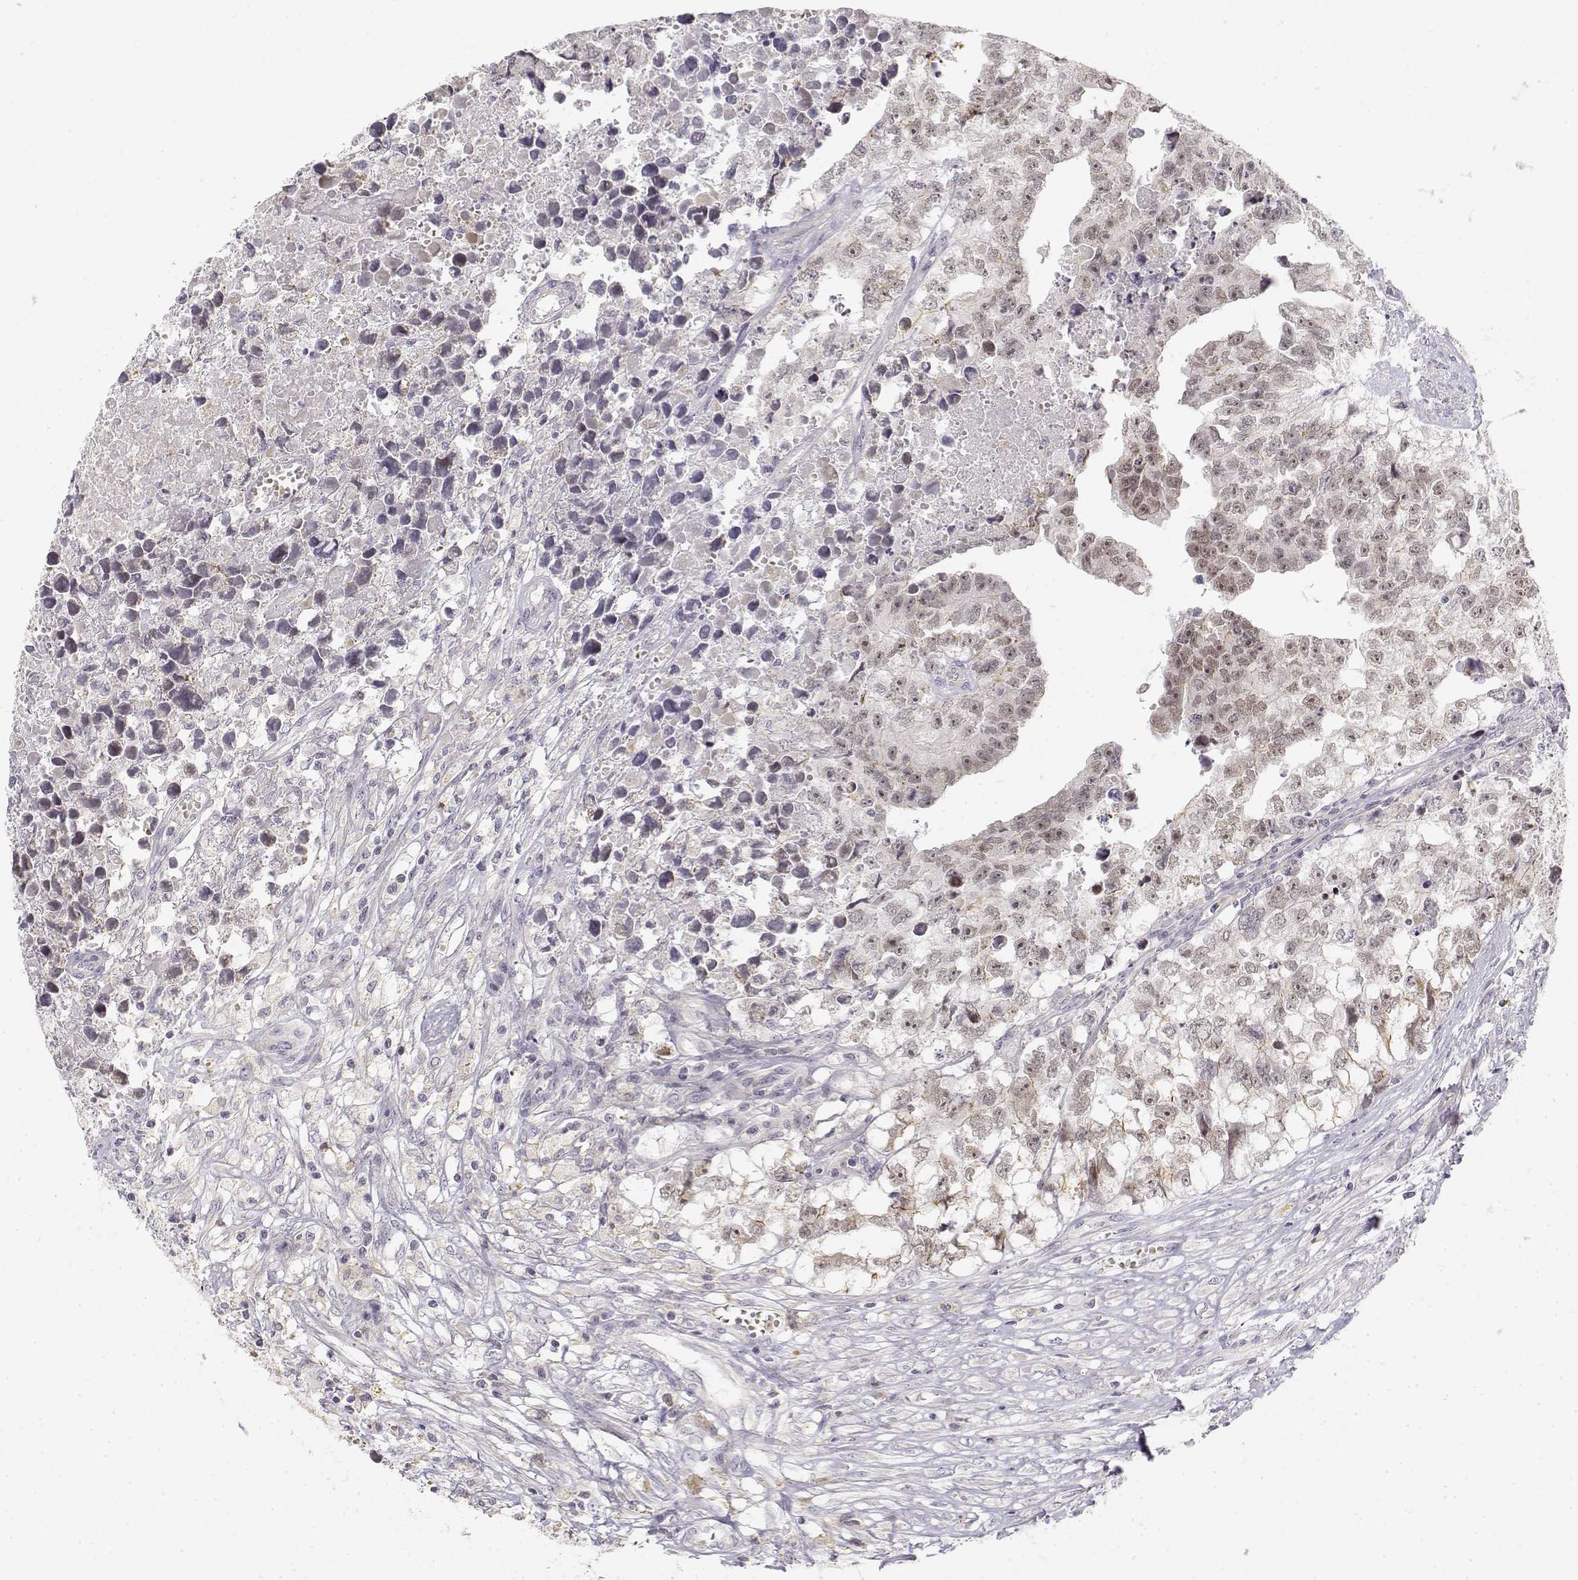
{"staining": {"intensity": "weak", "quantity": "<25%", "location": "nuclear"}, "tissue": "testis cancer", "cell_type": "Tumor cells", "image_type": "cancer", "snomed": [{"axis": "morphology", "description": "Carcinoma, Embryonal, NOS"}, {"axis": "morphology", "description": "Teratoma, malignant, NOS"}, {"axis": "topography", "description": "Testis"}], "caption": "IHC image of neoplastic tissue: embryonal carcinoma (testis) stained with DAB (3,3'-diaminobenzidine) shows no significant protein positivity in tumor cells. (Immunohistochemistry, brightfield microscopy, high magnification).", "gene": "GLIPR1L2", "patient": {"sex": "male", "age": 44}}